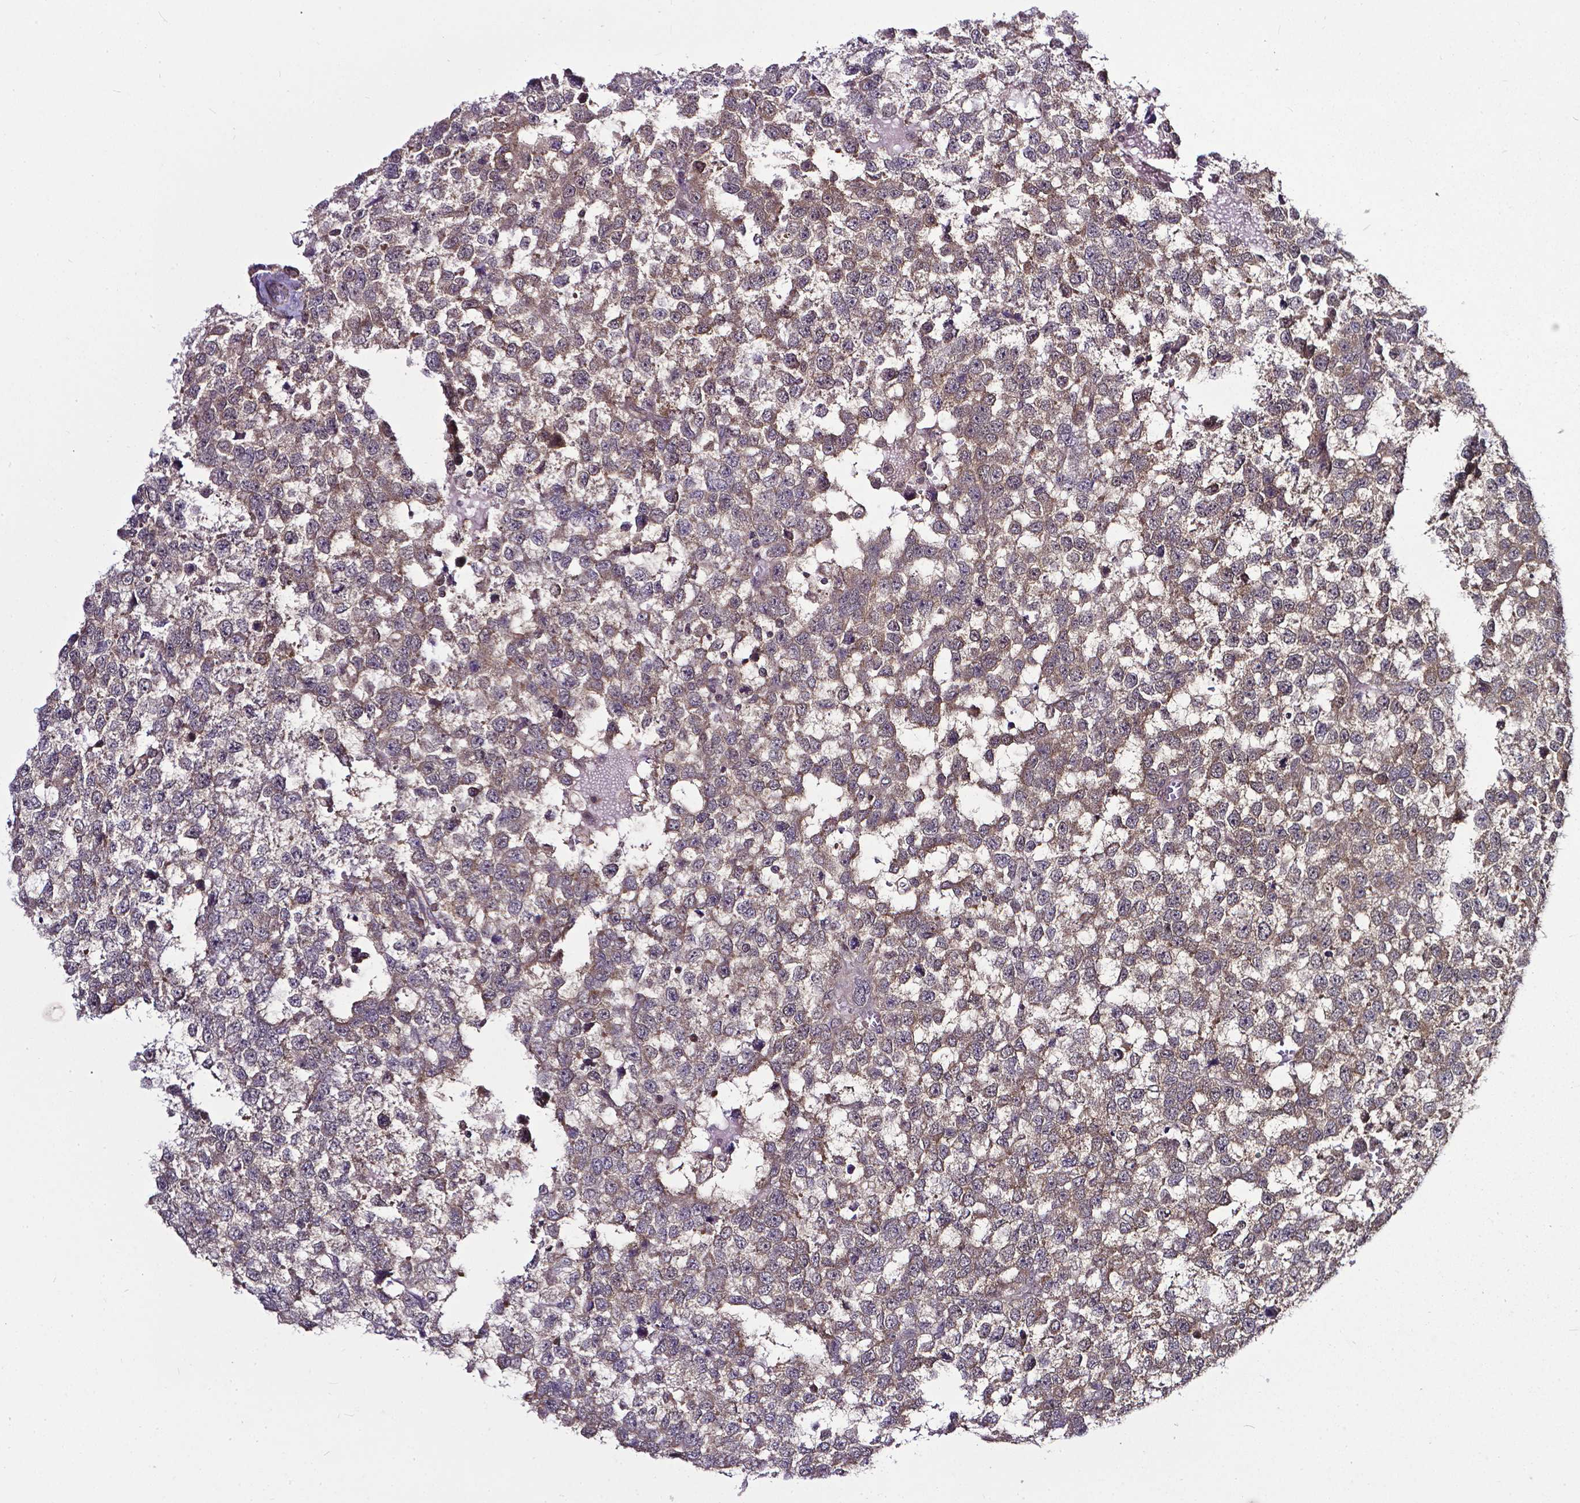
{"staining": {"intensity": "weak", "quantity": "25%-75%", "location": "cytoplasmic/membranous"}, "tissue": "testis cancer", "cell_type": "Tumor cells", "image_type": "cancer", "snomed": [{"axis": "morphology", "description": "Normal tissue, NOS"}, {"axis": "morphology", "description": "Seminoma, NOS"}, {"axis": "topography", "description": "Testis"}, {"axis": "topography", "description": "Epididymis"}], "caption": "A micrograph of testis cancer (seminoma) stained for a protein shows weak cytoplasmic/membranous brown staining in tumor cells.", "gene": "OTUB1", "patient": {"sex": "male", "age": 34}}